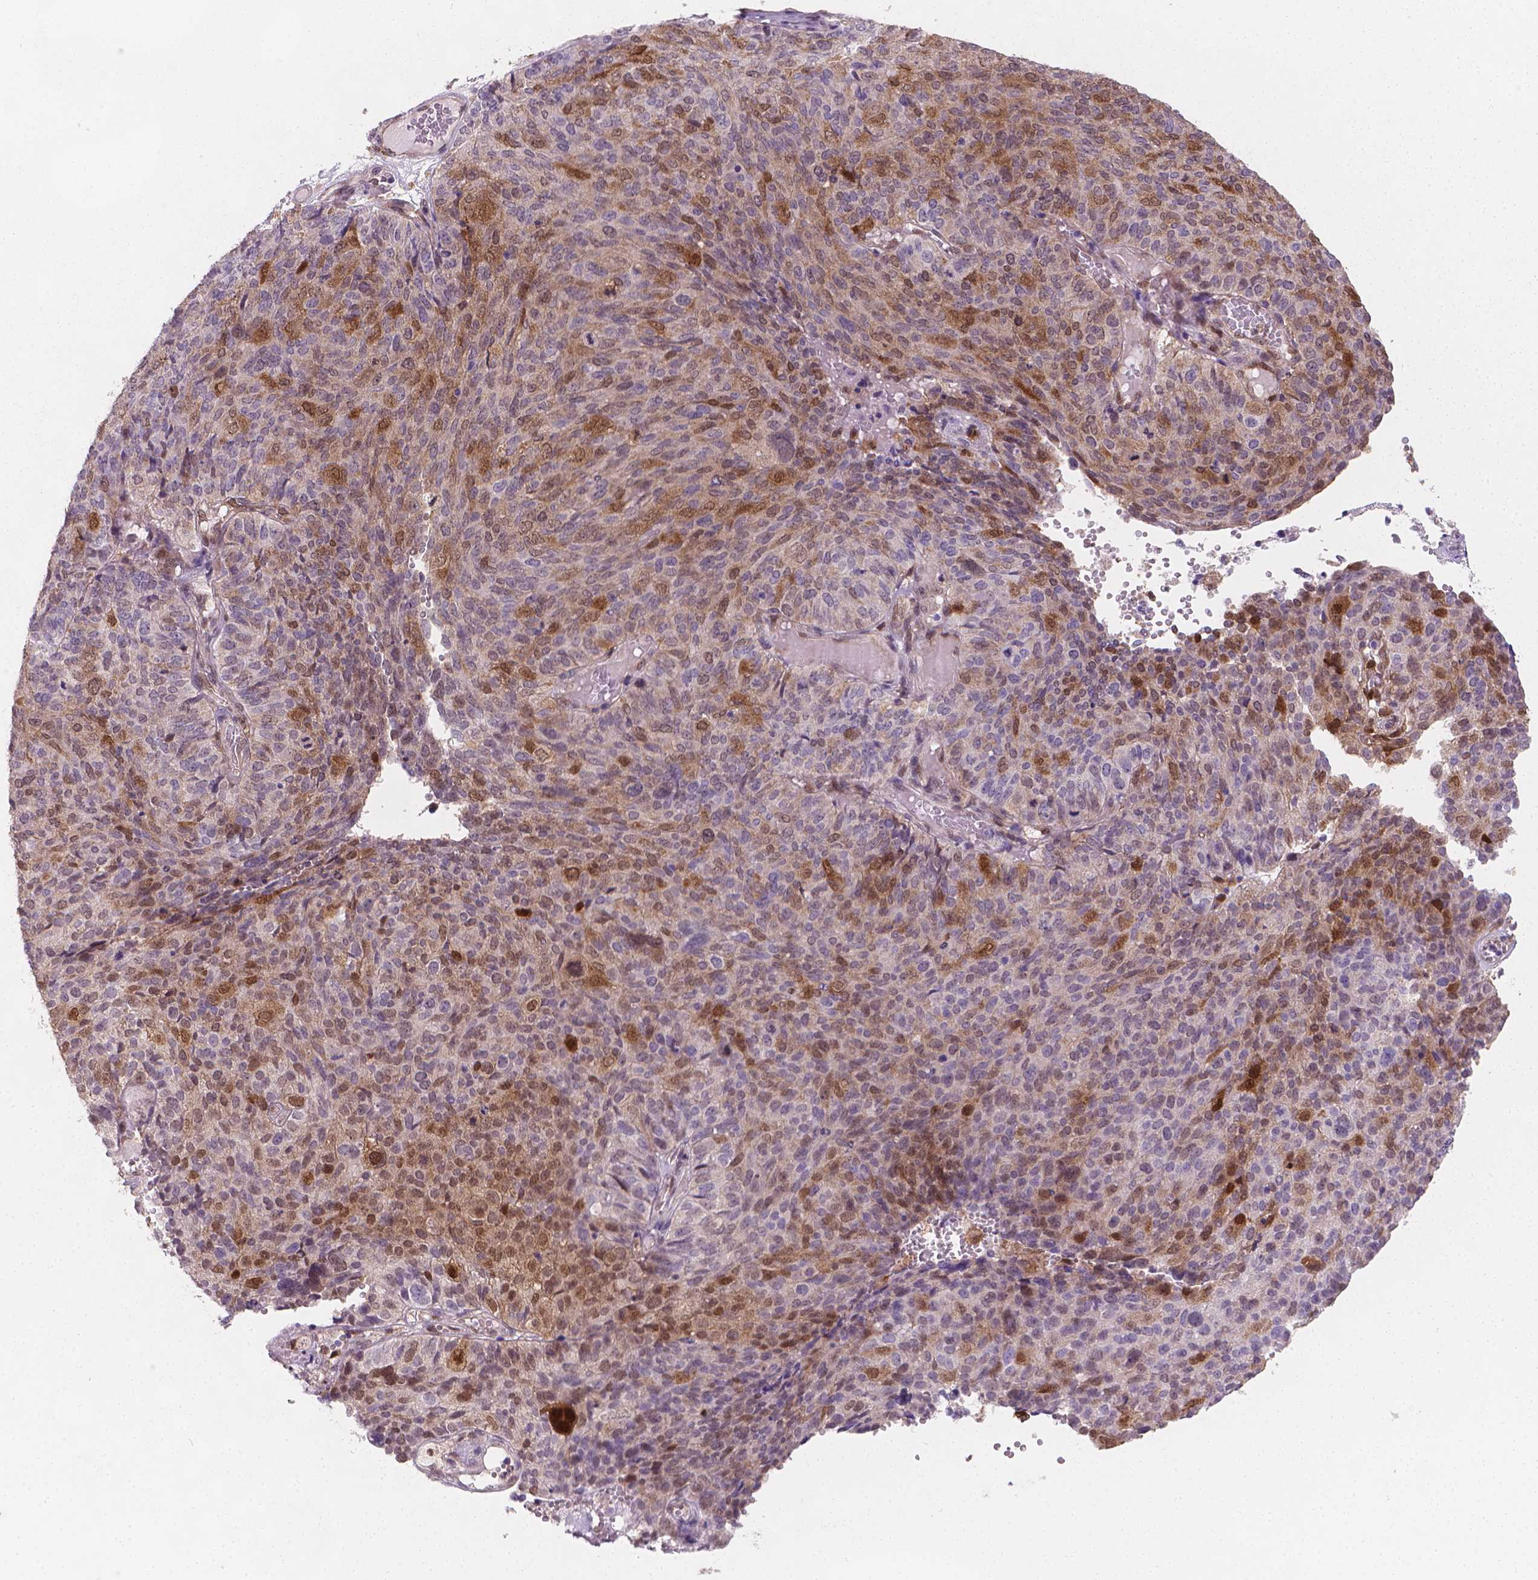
{"staining": {"intensity": "strong", "quantity": "<25%", "location": "cytoplasmic/membranous"}, "tissue": "ovarian cancer", "cell_type": "Tumor cells", "image_type": "cancer", "snomed": [{"axis": "morphology", "description": "Carcinoma, endometroid"}, {"axis": "topography", "description": "Ovary"}], "caption": "Ovarian endometroid carcinoma stained for a protein (brown) reveals strong cytoplasmic/membranous positive expression in about <25% of tumor cells.", "gene": "TNFAIP2", "patient": {"sex": "female", "age": 58}}